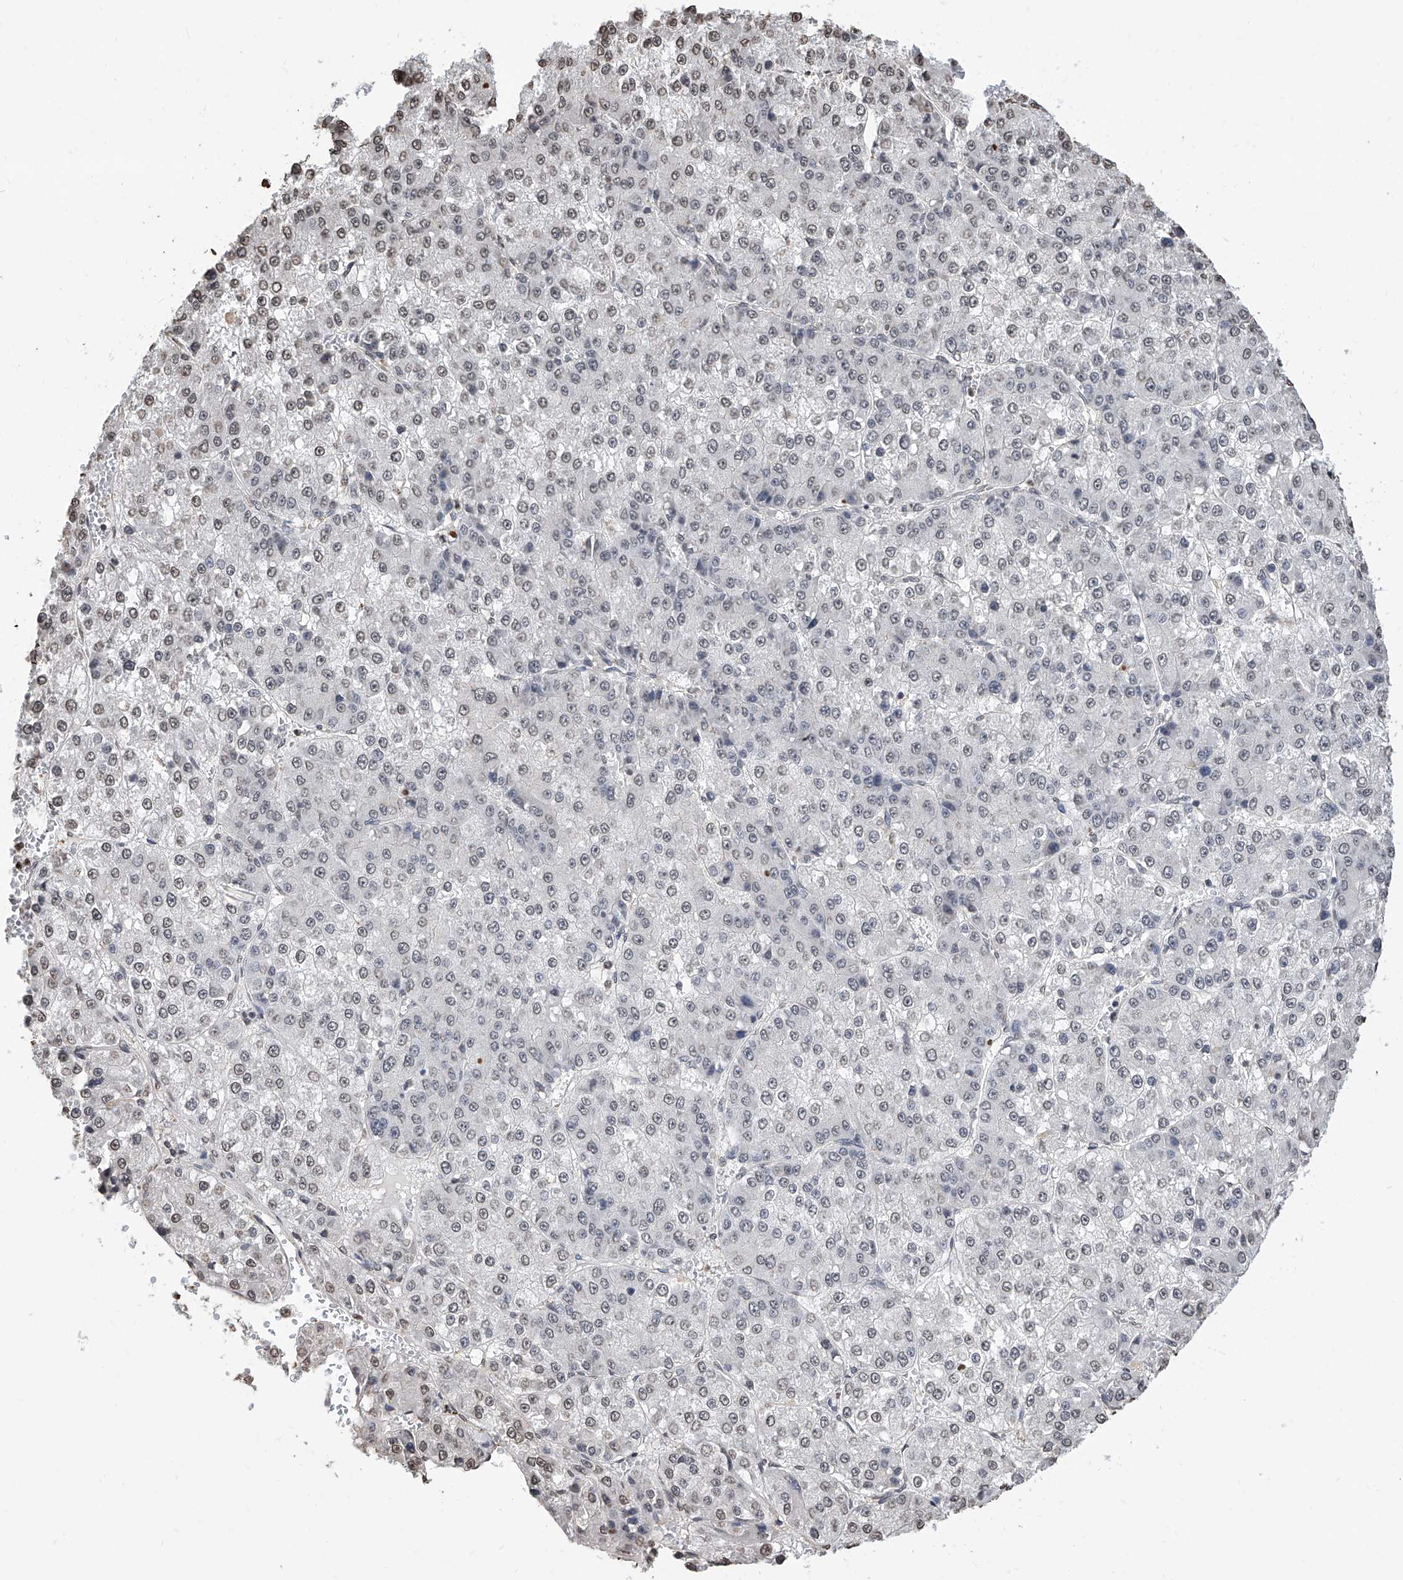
{"staining": {"intensity": "weak", "quantity": "<25%", "location": "nuclear"}, "tissue": "liver cancer", "cell_type": "Tumor cells", "image_type": "cancer", "snomed": [{"axis": "morphology", "description": "Carcinoma, Hepatocellular, NOS"}, {"axis": "topography", "description": "Liver"}], "caption": "An IHC photomicrograph of liver cancer (hepatocellular carcinoma) is shown. There is no staining in tumor cells of liver cancer (hepatocellular carcinoma).", "gene": "RP9", "patient": {"sex": "female", "age": 73}}